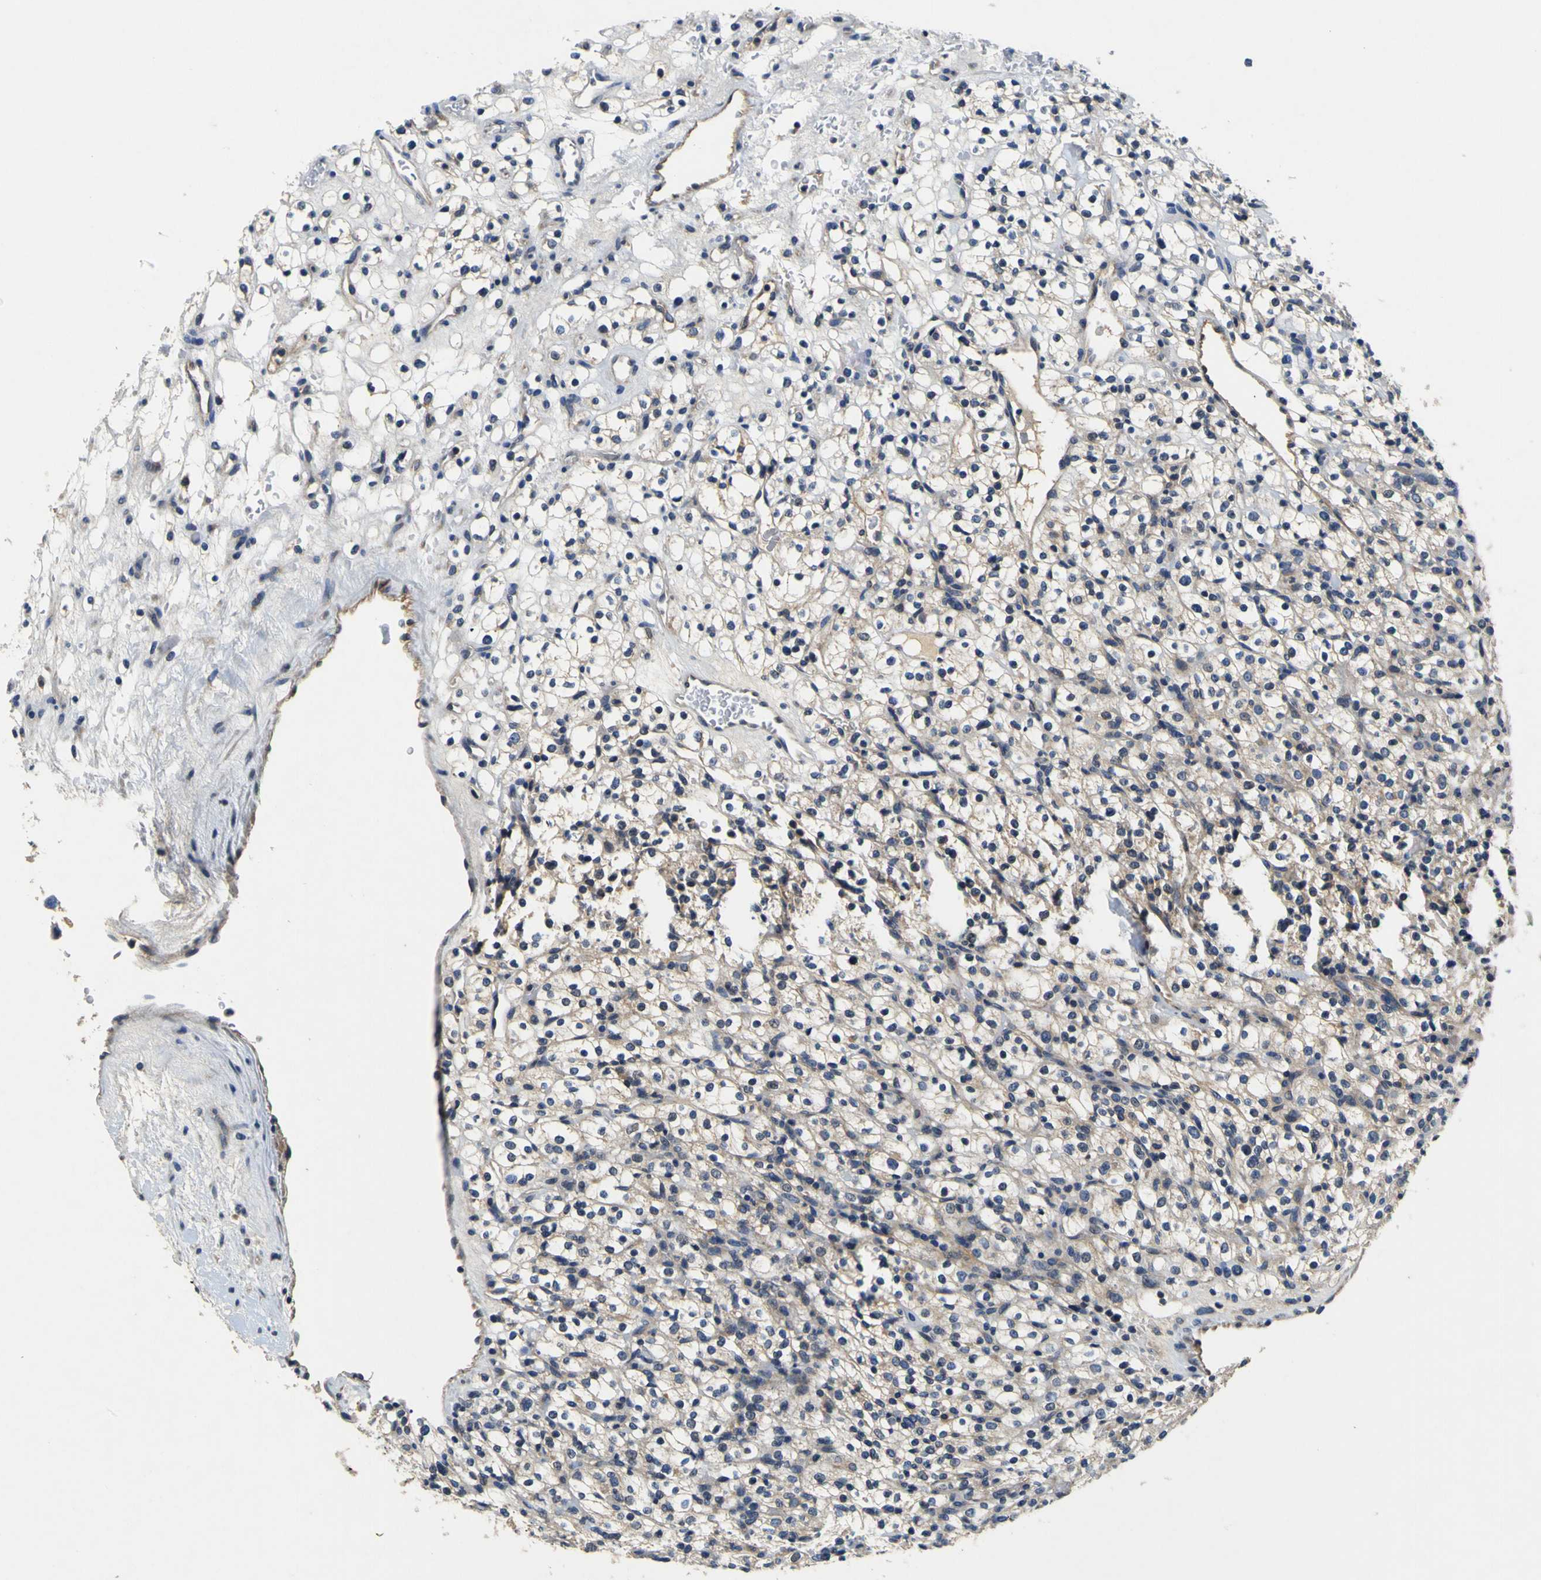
{"staining": {"intensity": "weak", "quantity": "25%-75%", "location": "cytoplasmic/membranous"}, "tissue": "renal cancer", "cell_type": "Tumor cells", "image_type": "cancer", "snomed": [{"axis": "morphology", "description": "Normal tissue, NOS"}, {"axis": "morphology", "description": "Adenocarcinoma, NOS"}, {"axis": "topography", "description": "Kidney"}], "caption": "An immunohistochemistry image of tumor tissue is shown. Protein staining in brown shows weak cytoplasmic/membranous positivity in adenocarcinoma (renal) within tumor cells.", "gene": "EPHB4", "patient": {"sex": "female", "age": 72}}